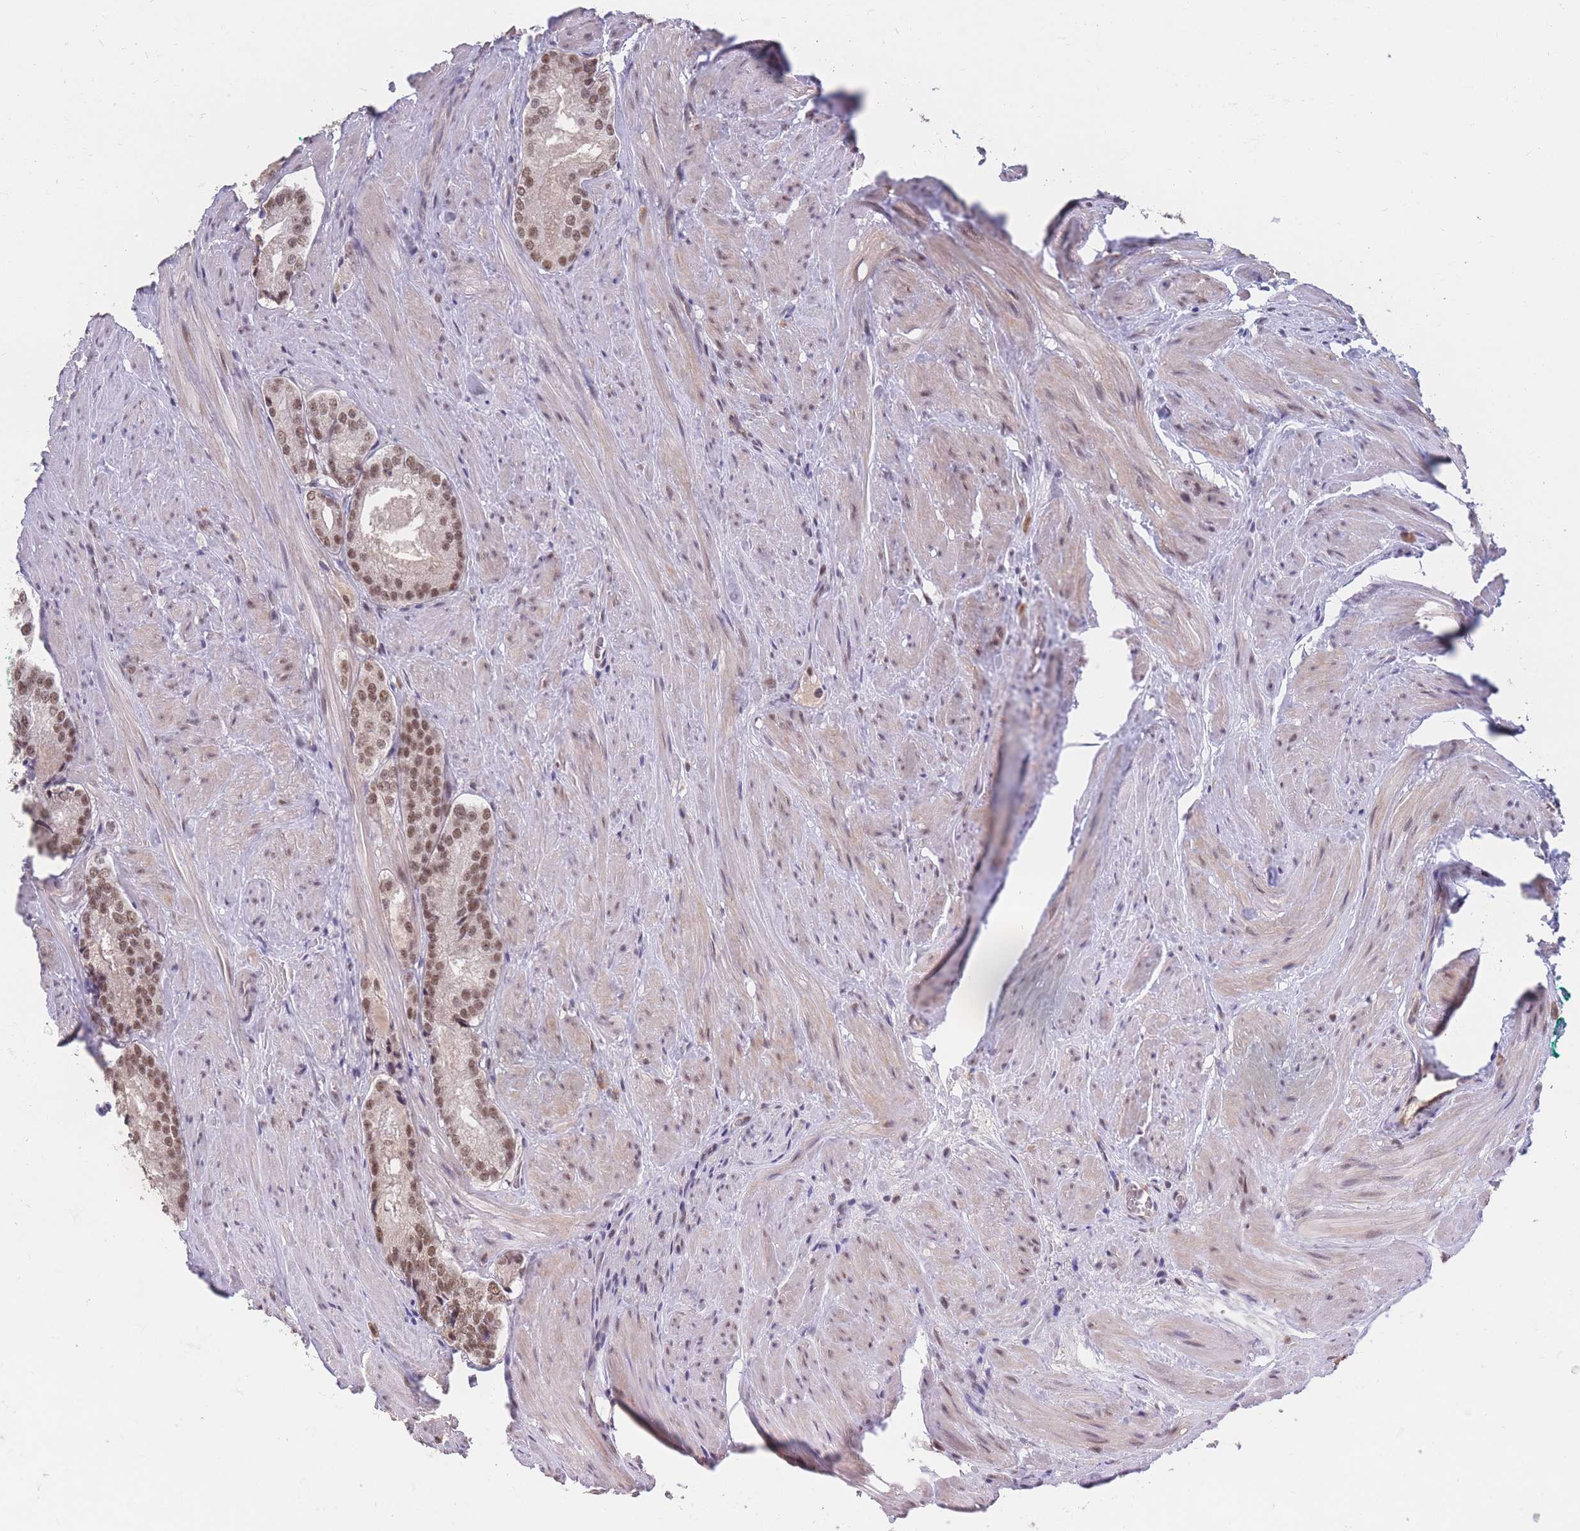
{"staining": {"intensity": "moderate", "quantity": ">75%", "location": "nuclear"}, "tissue": "prostate cancer", "cell_type": "Tumor cells", "image_type": "cancer", "snomed": [{"axis": "morphology", "description": "Adenocarcinoma, Low grade"}, {"axis": "topography", "description": "Prostate"}], "caption": "Tumor cells reveal medium levels of moderate nuclear staining in about >75% of cells in human prostate cancer.", "gene": "SNRPA1", "patient": {"sex": "male", "age": 54}}